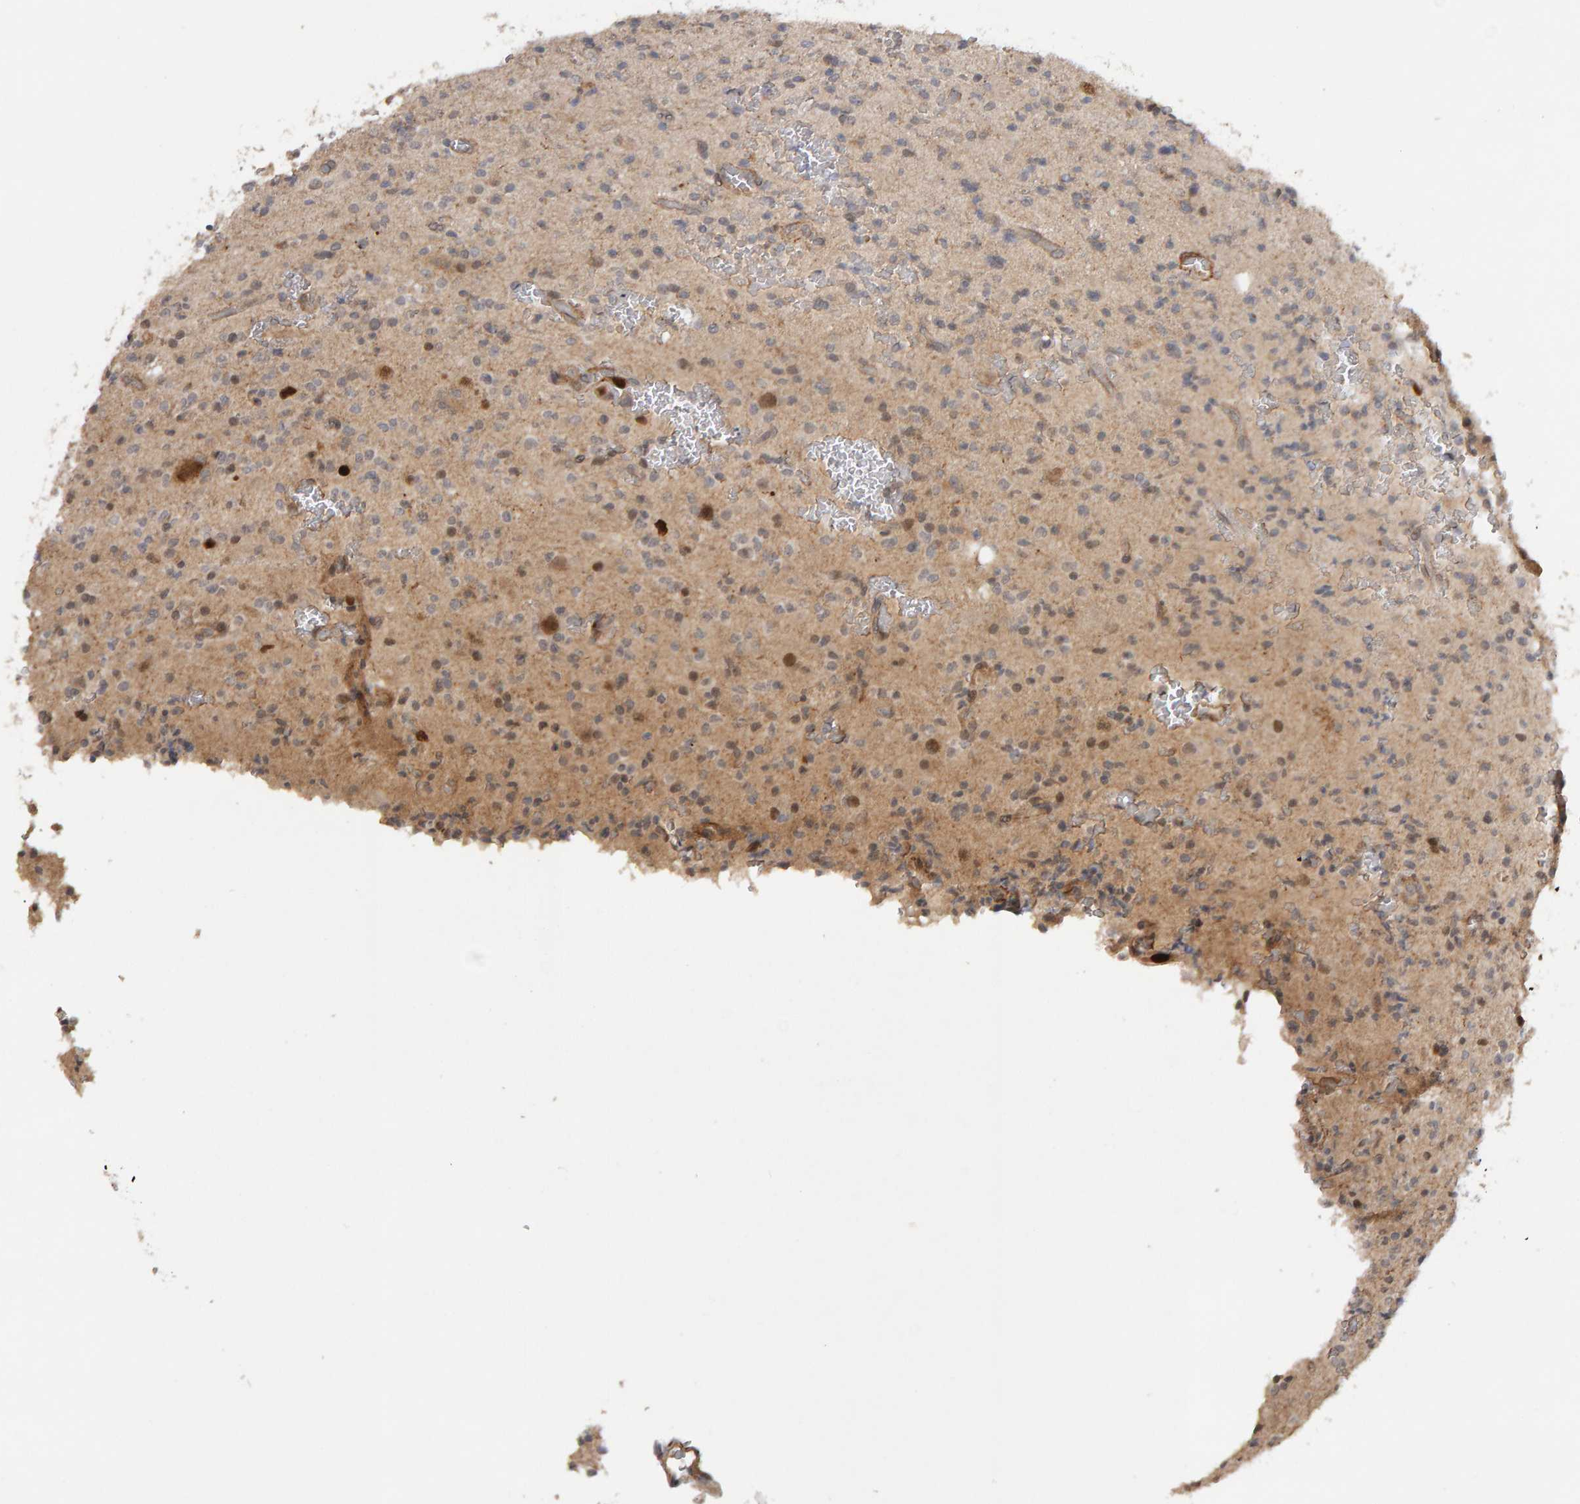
{"staining": {"intensity": "moderate", "quantity": "<25%", "location": "nuclear"}, "tissue": "glioma", "cell_type": "Tumor cells", "image_type": "cancer", "snomed": [{"axis": "morphology", "description": "Glioma, malignant, High grade"}, {"axis": "topography", "description": "Brain"}], "caption": "High-magnification brightfield microscopy of malignant high-grade glioma stained with DAB (3,3'-diaminobenzidine) (brown) and counterstained with hematoxylin (blue). tumor cells exhibit moderate nuclear positivity is present in about<25% of cells.", "gene": "CDCA5", "patient": {"sex": "male", "age": 34}}